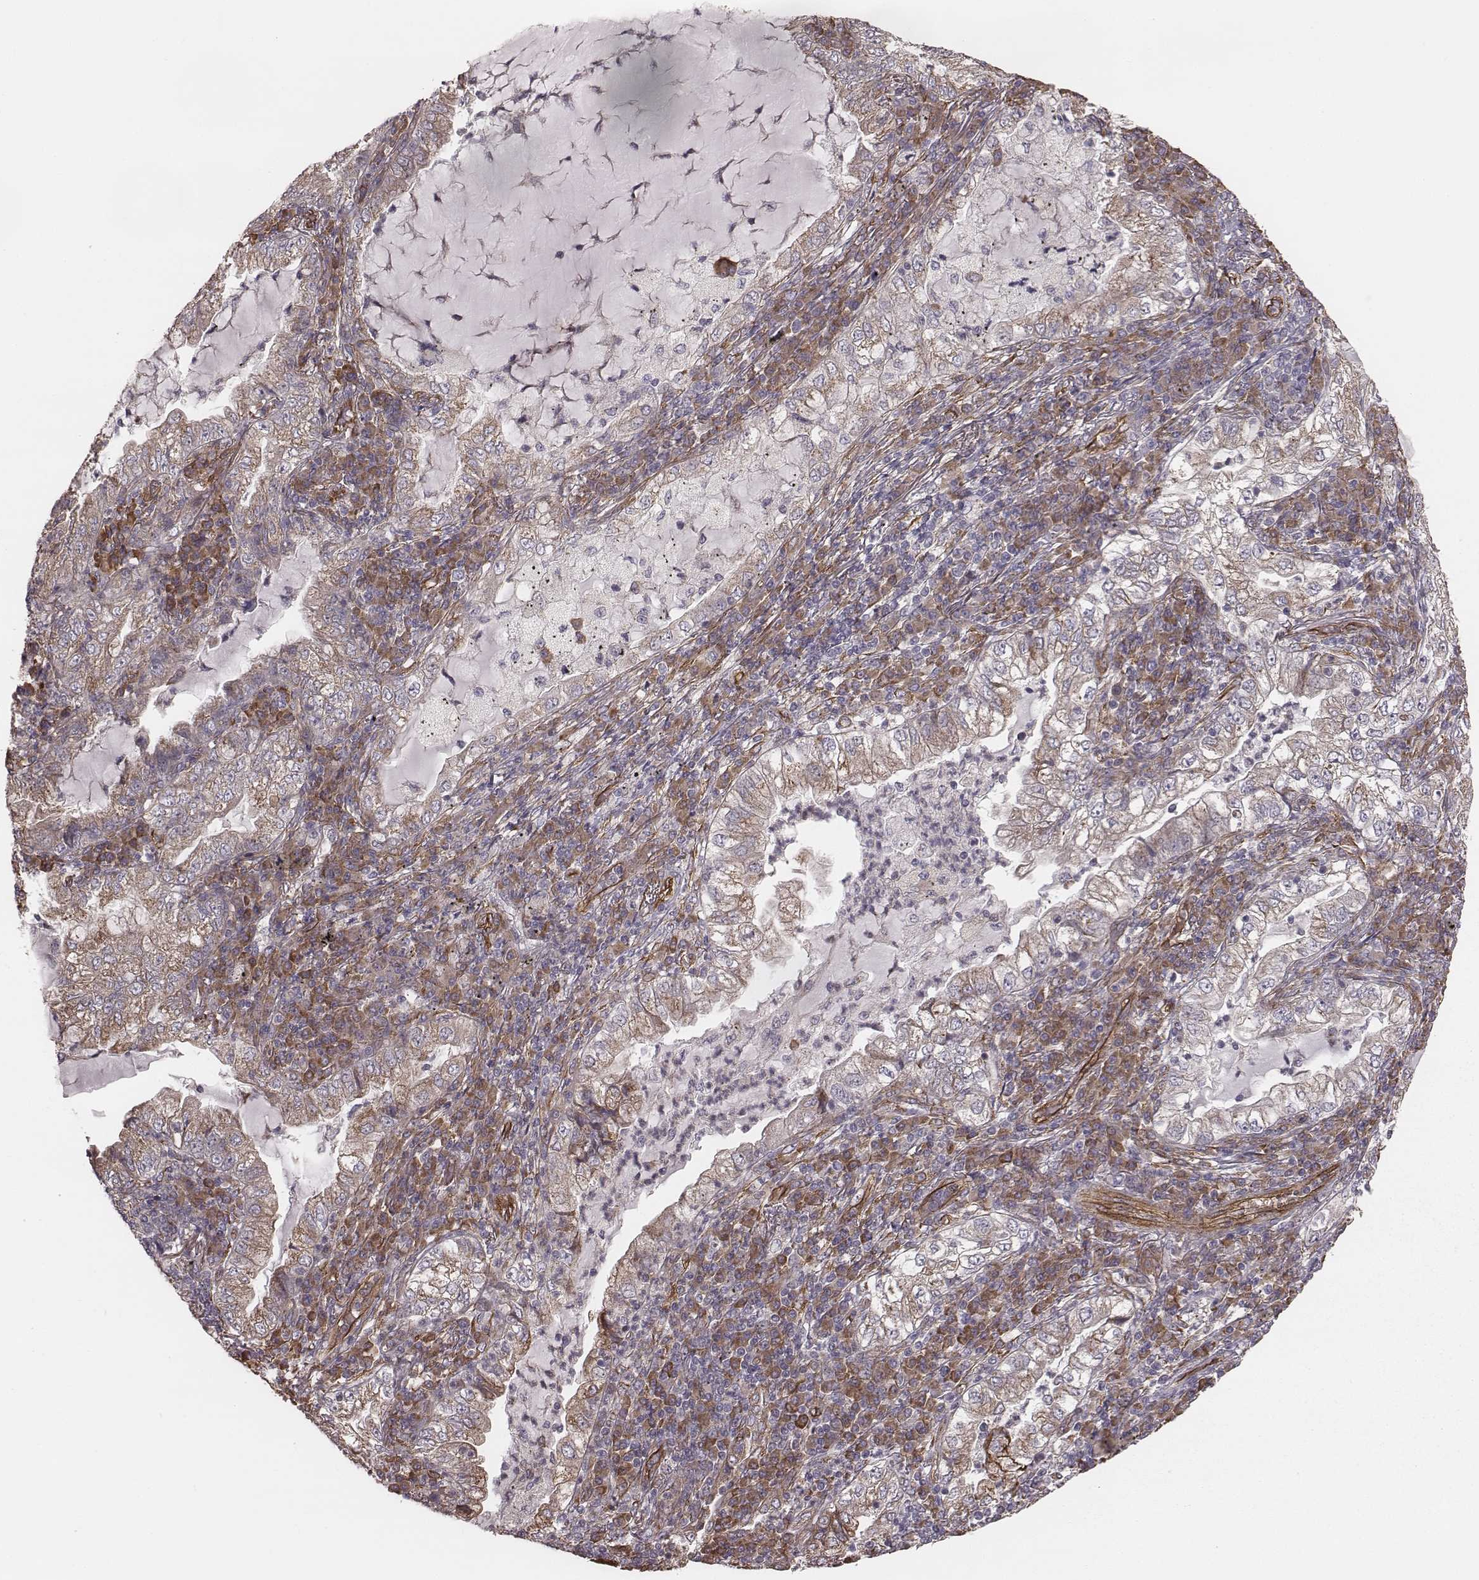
{"staining": {"intensity": "weak", "quantity": ">75%", "location": "cytoplasmic/membranous"}, "tissue": "lung cancer", "cell_type": "Tumor cells", "image_type": "cancer", "snomed": [{"axis": "morphology", "description": "Adenocarcinoma, NOS"}, {"axis": "topography", "description": "Lung"}], "caption": "Adenocarcinoma (lung) tissue shows weak cytoplasmic/membranous staining in about >75% of tumor cells The staining was performed using DAB to visualize the protein expression in brown, while the nuclei were stained in blue with hematoxylin (Magnification: 20x).", "gene": "PALMD", "patient": {"sex": "female", "age": 73}}